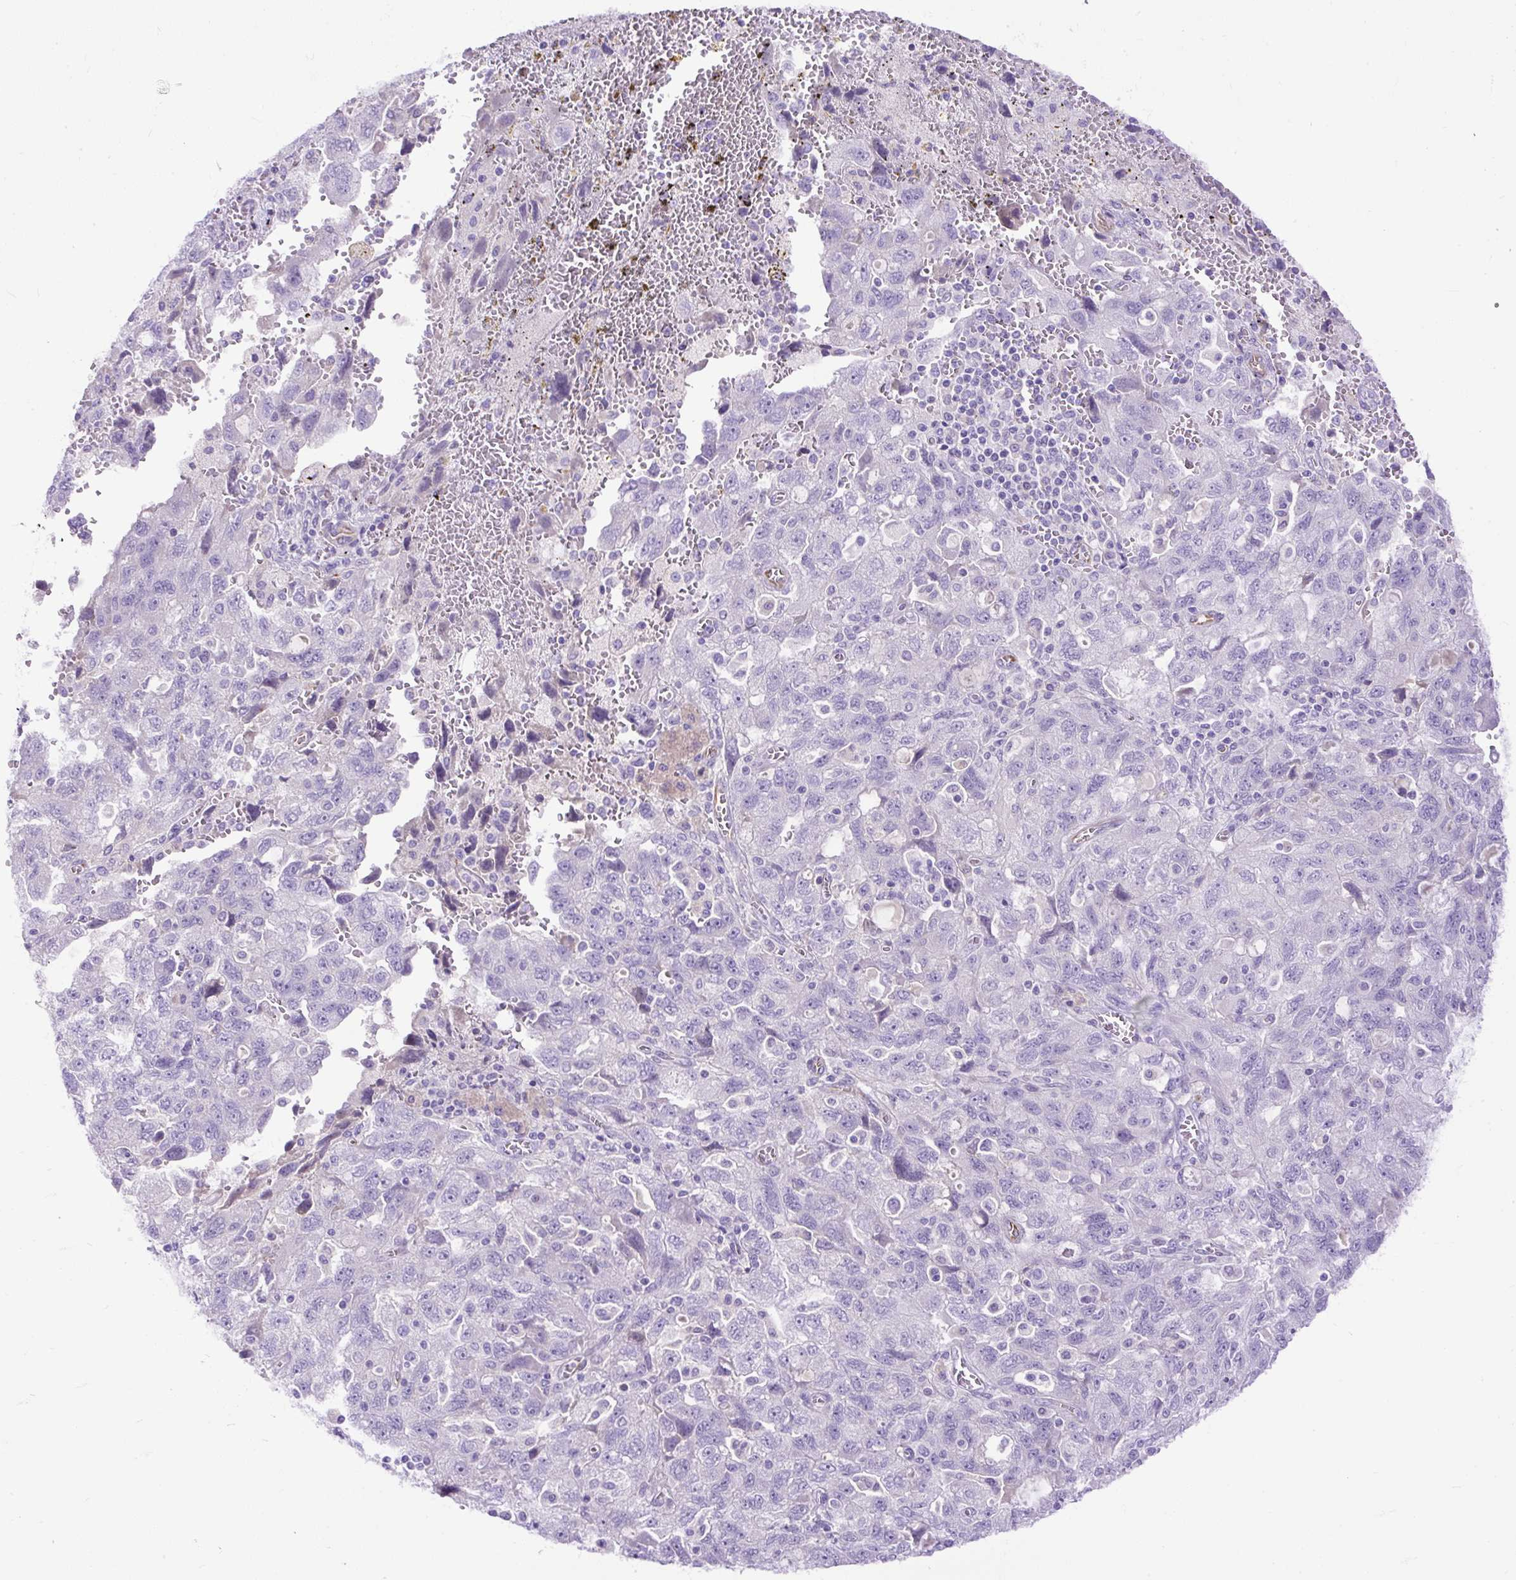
{"staining": {"intensity": "negative", "quantity": "none", "location": "none"}, "tissue": "ovarian cancer", "cell_type": "Tumor cells", "image_type": "cancer", "snomed": [{"axis": "morphology", "description": "Carcinoma, NOS"}, {"axis": "morphology", "description": "Cystadenocarcinoma, serous, NOS"}, {"axis": "topography", "description": "Ovary"}], "caption": "There is no significant positivity in tumor cells of carcinoma (ovarian).", "gene": "SPTBN5", "patient": {"sex": "female", "age": 69}}